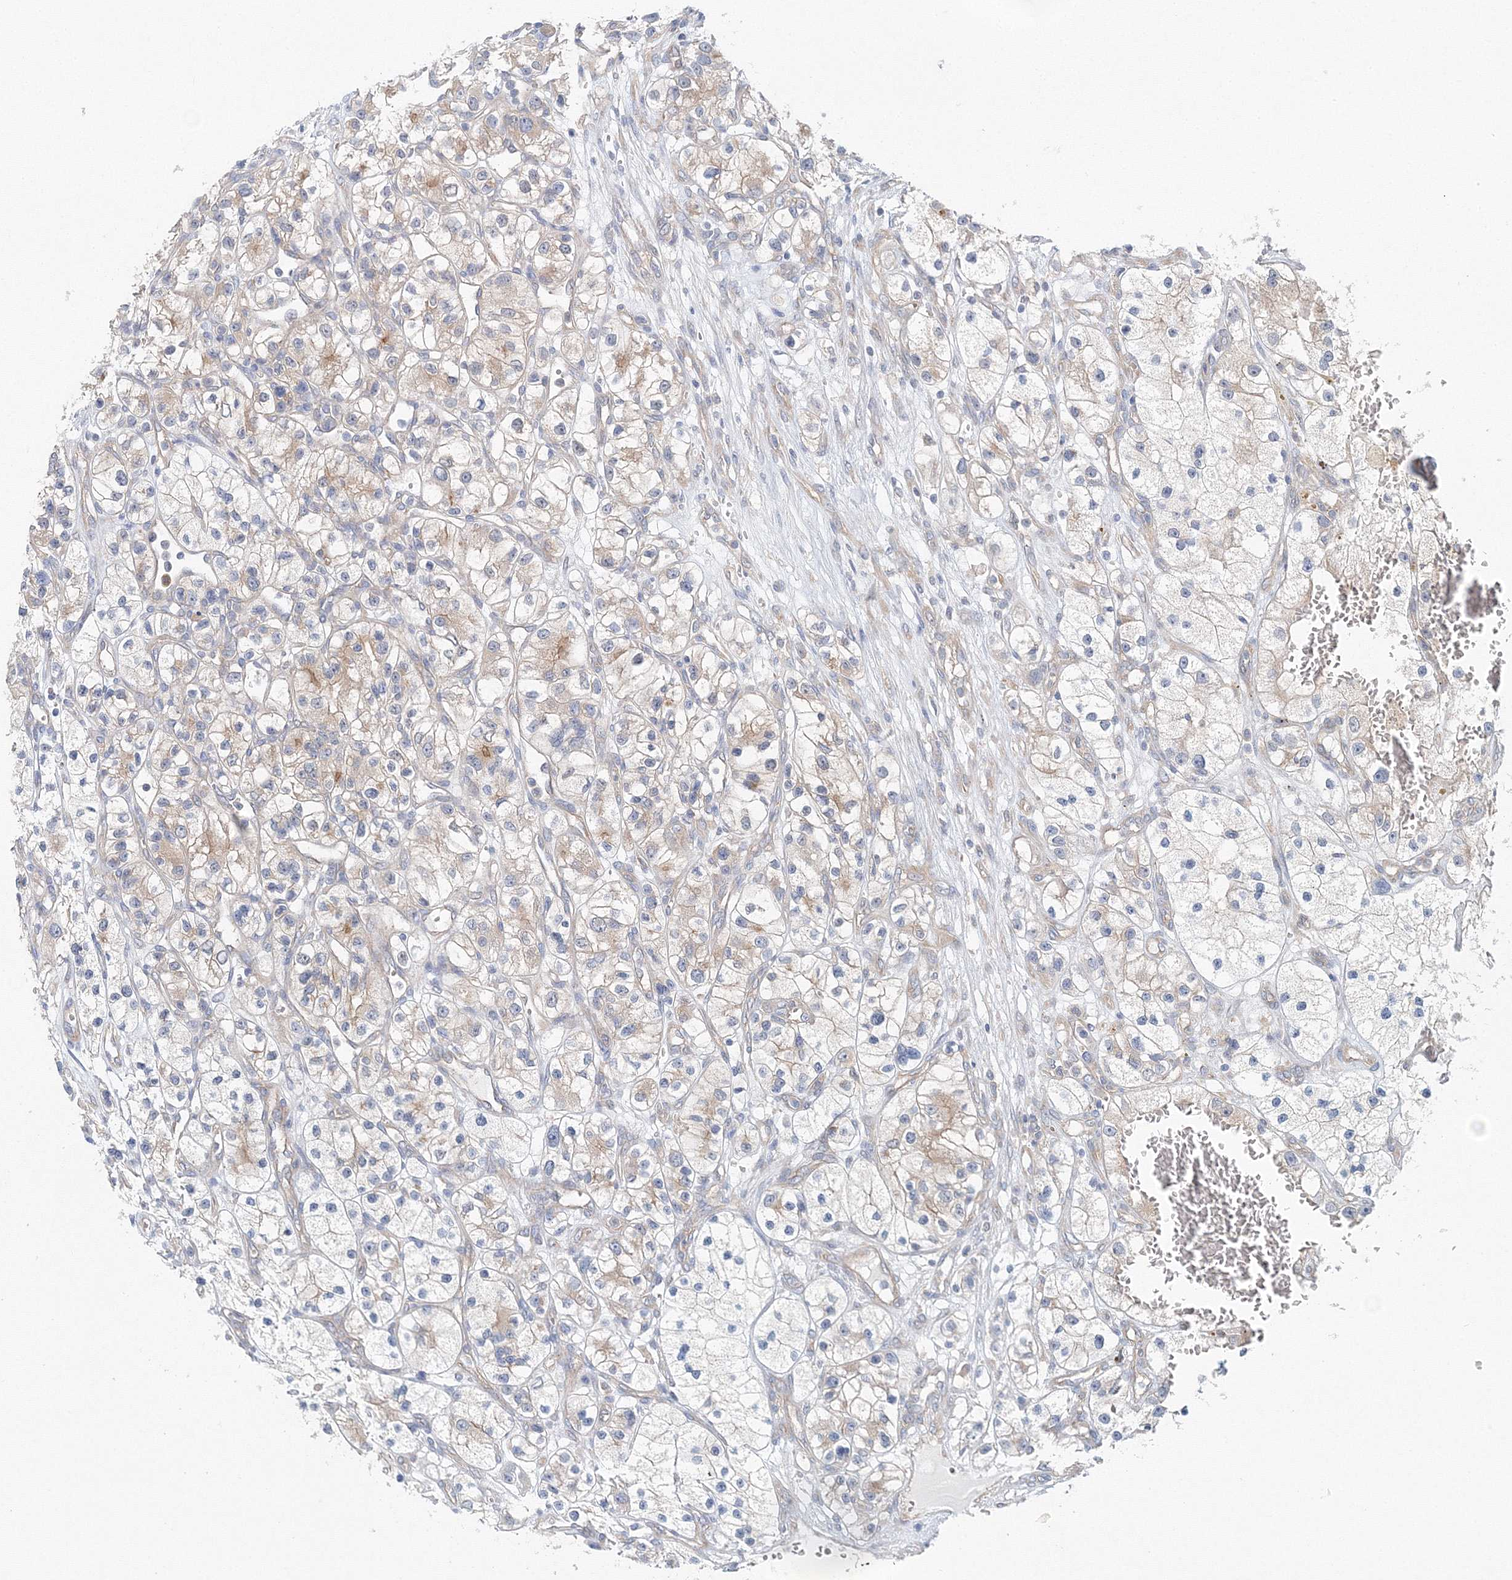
{"staining": {"intensity": "weak", "quantity": "<25%", "location": "cytoplasmic/membranous"}, "tissue": "renal cancer", "cell_type": "Tumor cells", "image_type": "cancer", "snomed": [{"axis": "morphology", "description": "Adenocarcinoma, NOS"}, {"axis": "topography", "description": "Kidney"}], "caption": "Immunohistochemistry micrograph of neoplastic tissue: adenocarcinoma (renal) stained with DAB displays no significant protein positivity in tumor cells. (IHC, brightfield microscopy, high magnification).", "gene": "TPRKB", "patient": {"sex": "female", "age": 57}}